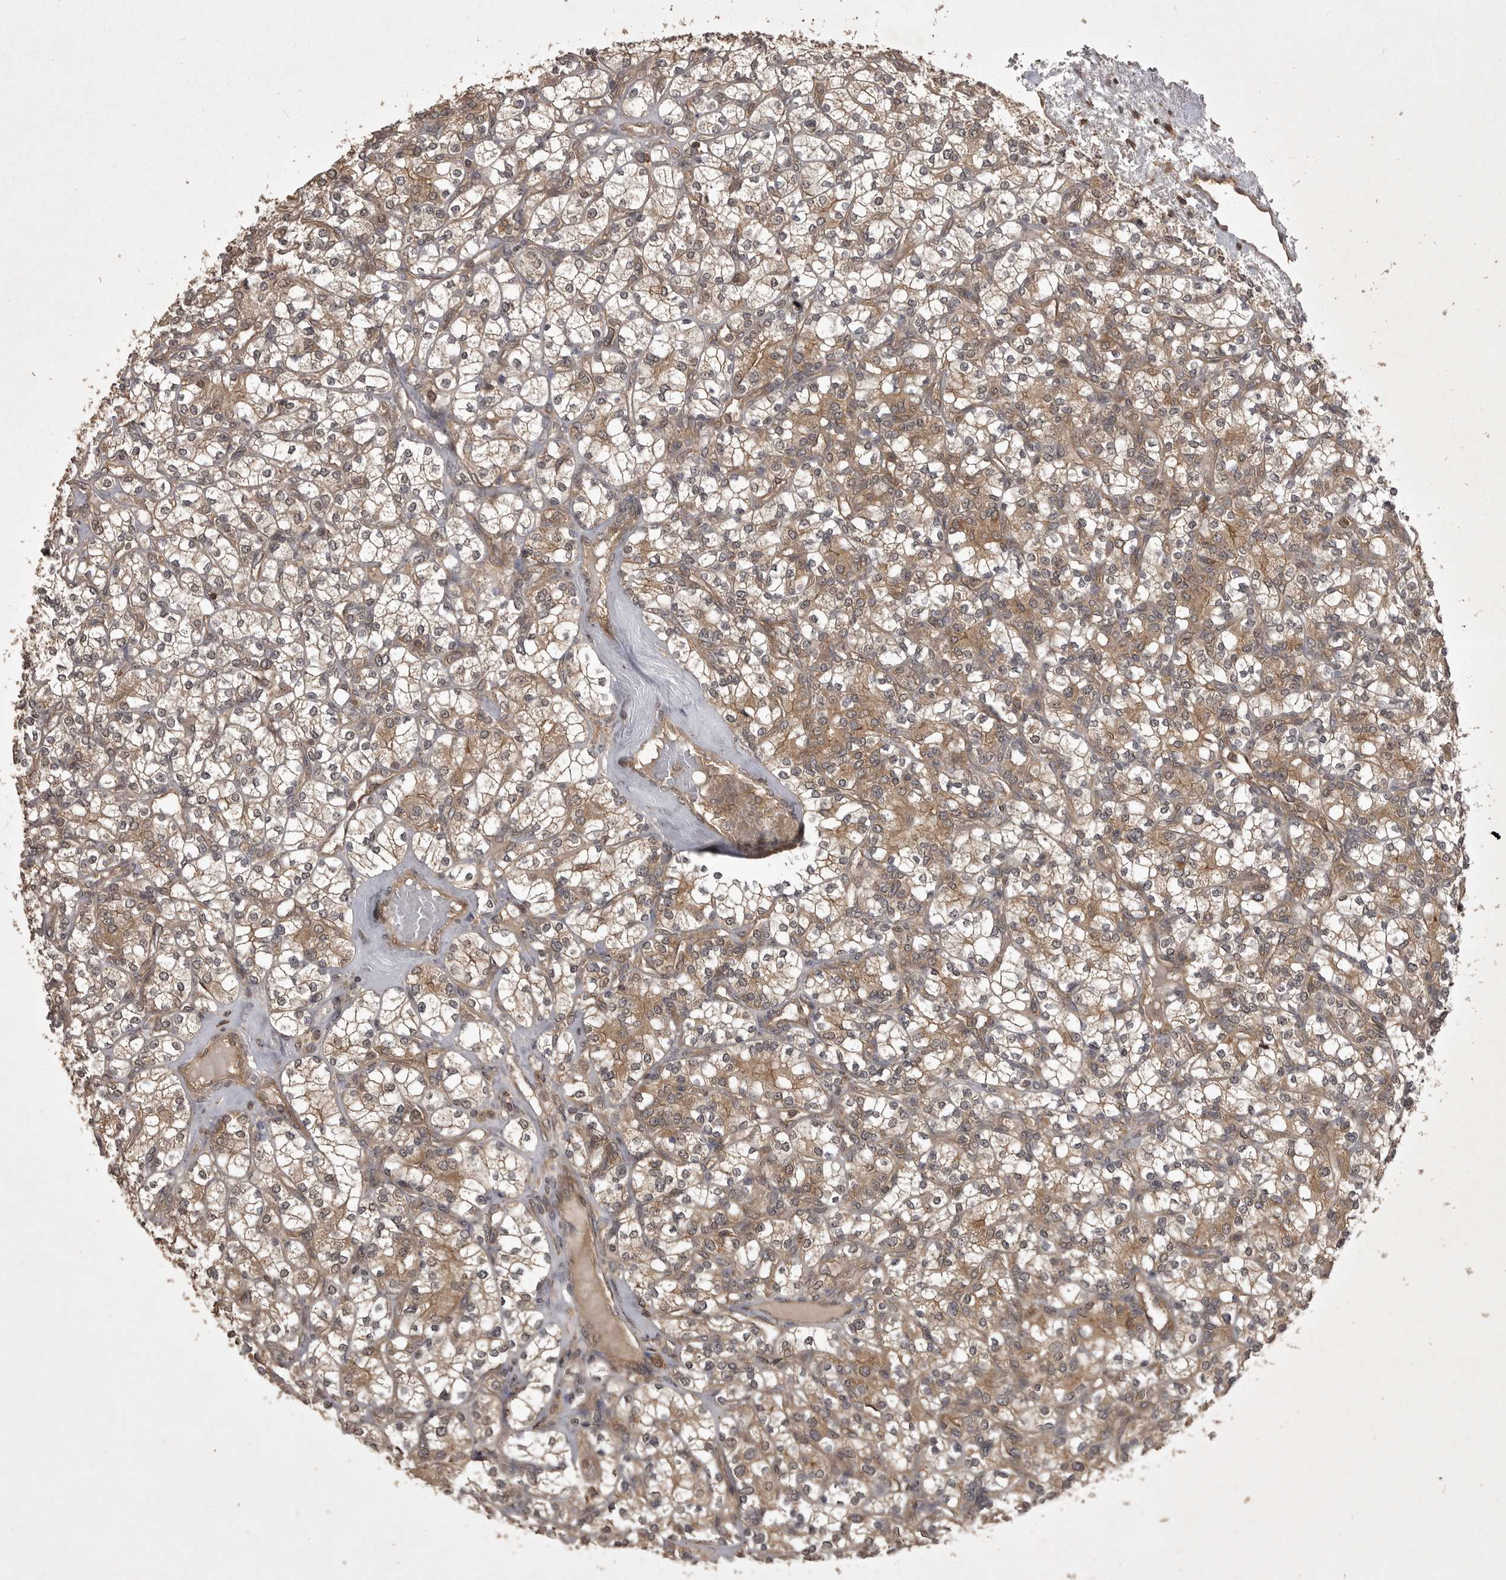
{"staining": {"intensity": "moderate", "quantity": ">75%", "location": "cytoplasmic/membranous"}, "tissue": "renal cancer", "cell_type": "Tumor cells", "image_type": "cancer", "snomed": [{"axis": "morphology", "description": "Adenocarcinoma, NOS"}, {"axis": "topography", "description": "Kidney"}], "caption": "A brown stain shows moderate cytoplasmic/membranous expression of a protein in adenocarcinoma (renal) tumor cells.", "gene": "STK24", "patient": {"sex": "male", "age": 77}}